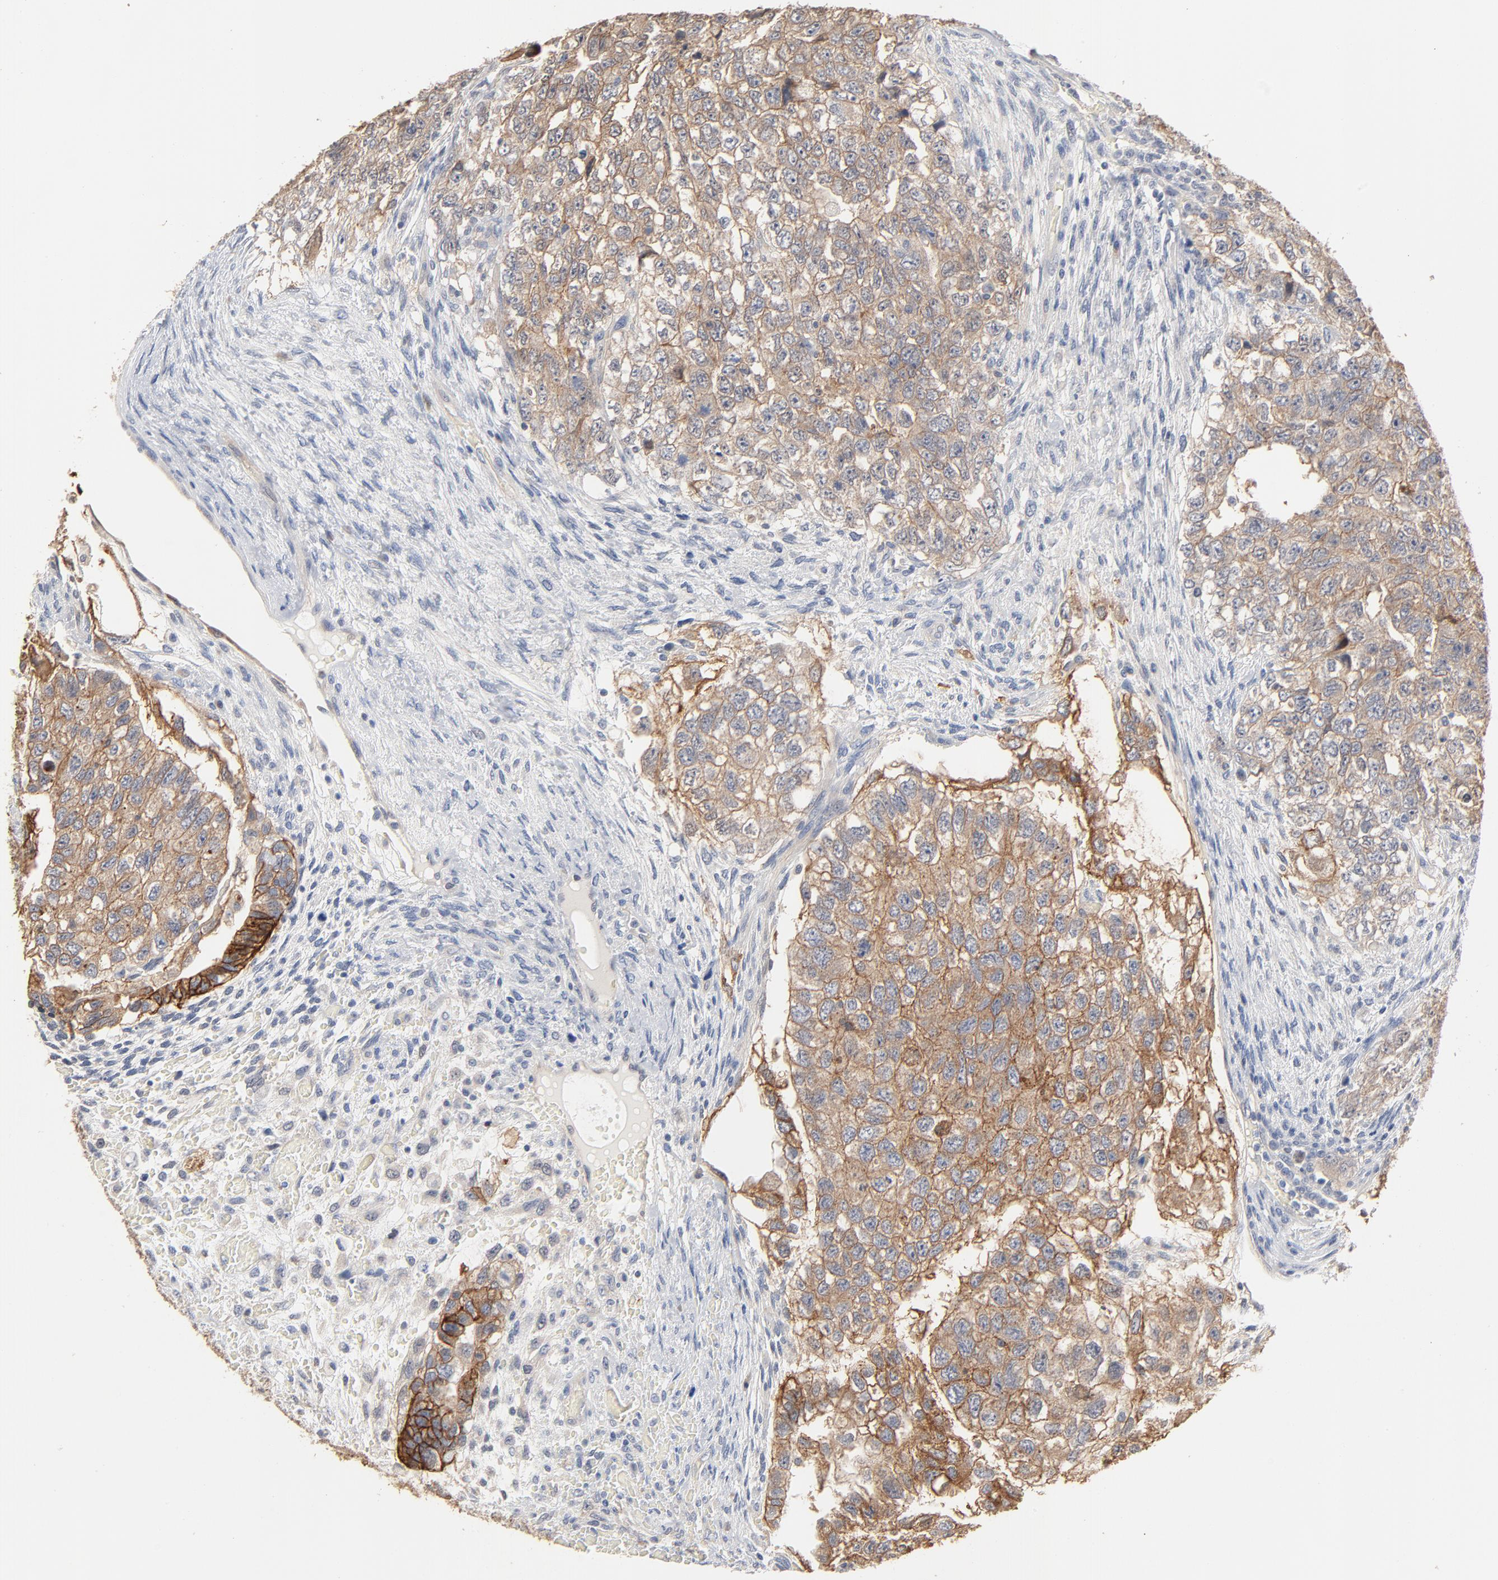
{"staining": {"intensity": "weak", "quantity": ">75%", "location": "cytoplasmic/membranous"}, "tissue": "testis cancer", "cell_type": "Tumor cells", "image_type": "cancer", "snomed": [{"axis": "morphology", "description": "Carcinoma, Embryonal, NOS"}, {"axis": "topography", "description": "Testis"}], "caption": "Weak cytoplasmic/membranous protein positivity is present in approximately >75% of tumor cells in embryonal carcinoma (testis).", "gene": "EPCAM", "patient": {"sex": "male", "age": 36}}